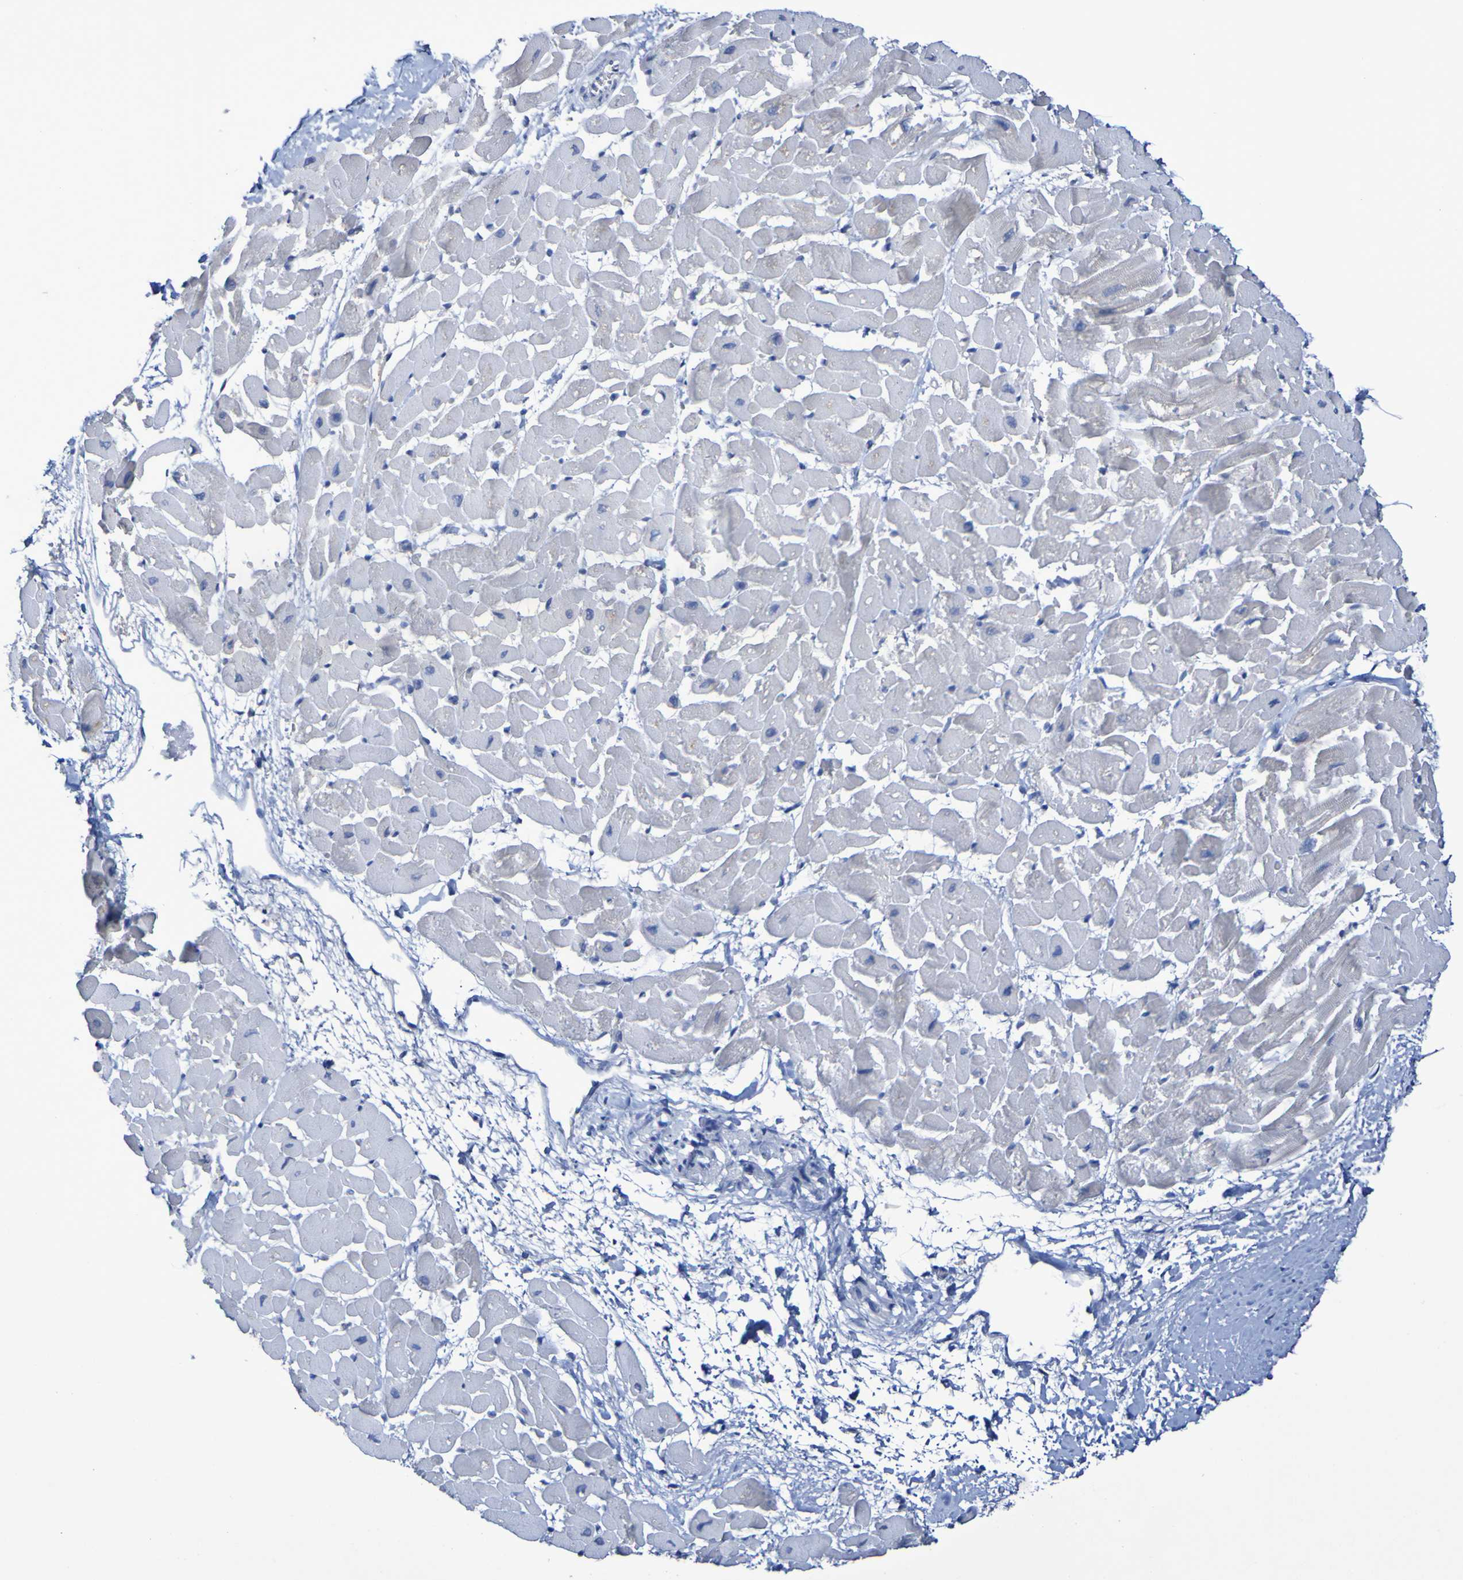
{"staining": {"intensity": "weak", "quantity": "<25%", "location": "cytoplasmic/membranous"}, "tissue": "heart muscle", "cell_type": "Cardiomyocytes", "image_type": "normal", "snomed": [{"axis": "morphology", "description": "Normal tissue, NOS"}, {"axis": "topography", "description": "Heart"}], "caption": "High power microscopy histopathology image of an immunohistochemistry (IHC) image of benign heart muscle, revealing no significant positivity in cardiomyocytes. (DAB (3,3'-diaminobenzidine) immunohistochemistry (IHC) with hematoxylin counter stain).", "gene": "SLC3A2", "patient": {"sex": "male", "age": 45}}